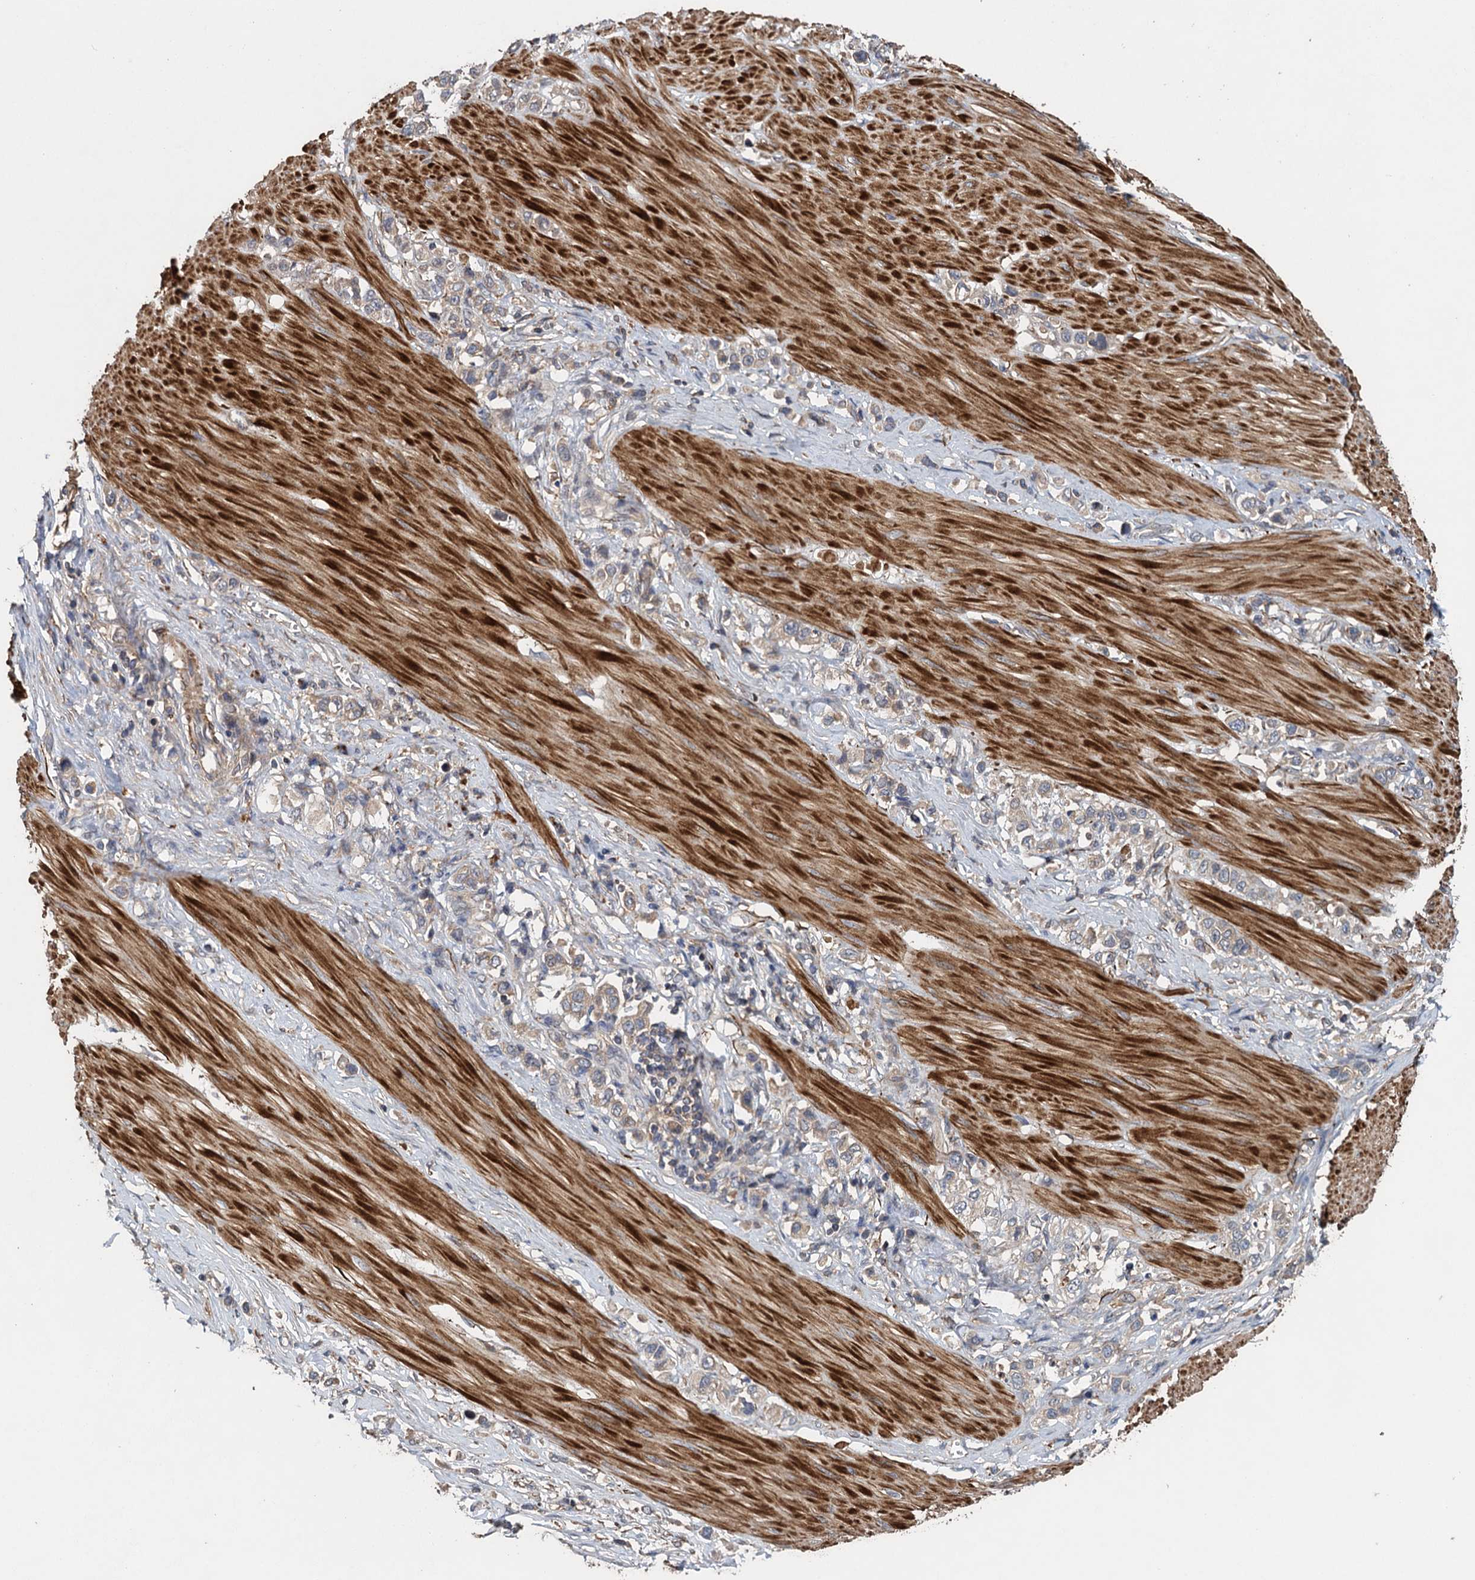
{"staining": {"intensity": "weak", "quantity": "25%-75%", "location": "cytoplasmic/membranous"}, "tissue": "stomach cancer", "cell_type": "Tumor cells", "image_type": "cancer", "snomed": [{"axis": "morphology", "description": "Adenocarcinoma, NOS"}, {"axis": "topography", "description": "Stomach"}], "caption": "Stomach cancer (adenocarcinoma) stained with a brown dye exhibits weak cytoplasmic/membranous positive positivity in approximately 25%-75% of tumor cells.", "gene": "CNTN5", "patient": {"sex": "female", "age": 65}}